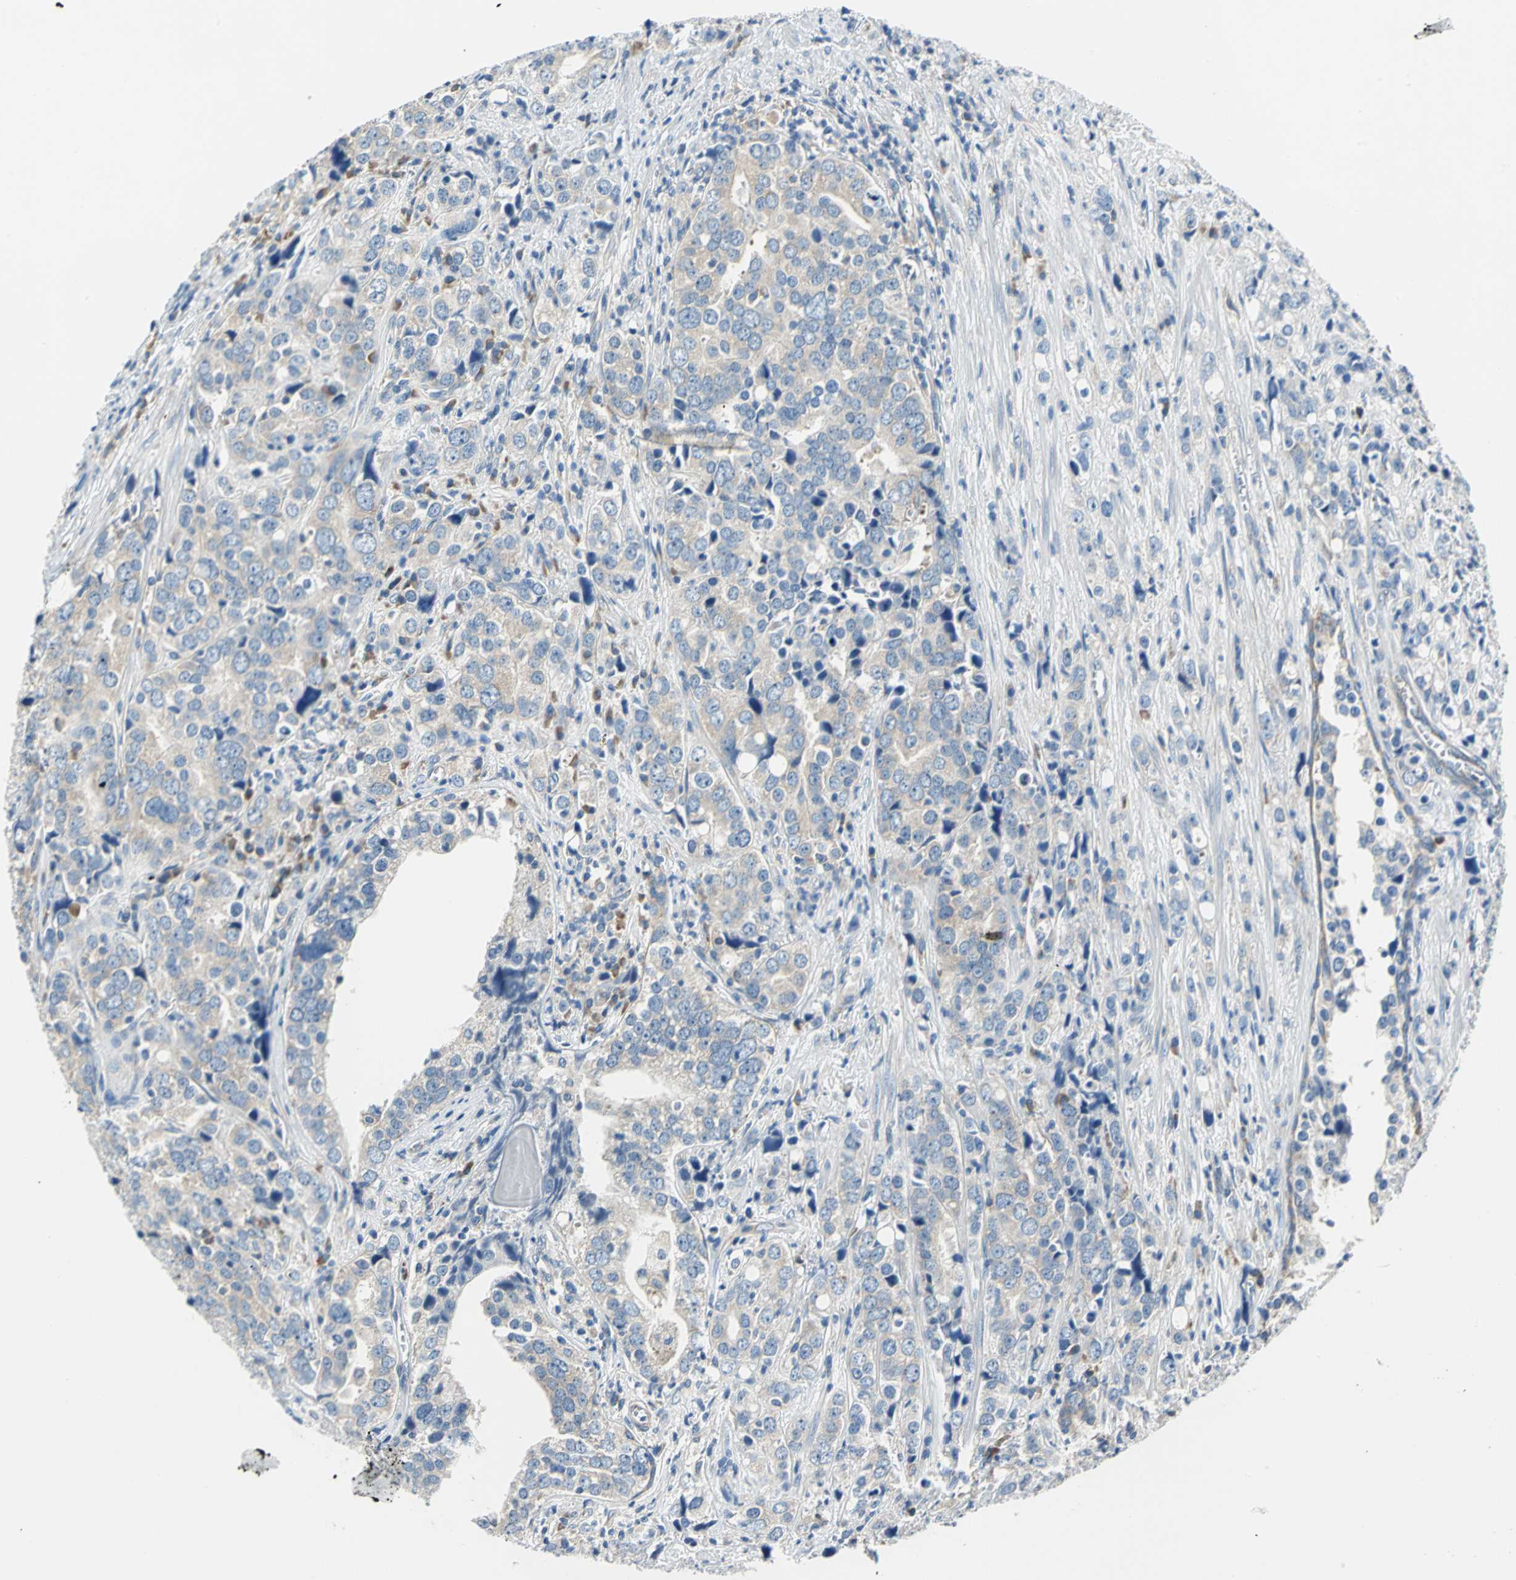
{"staining": {"intensity": "weak", "quantity": "25%-75%", "location": "cytoplasmic/membranous"}, "tissue": "prostate cancer", "cell_type": "Tumor cells", "image_type": "cancer", "snomed": [{"axis": "morphology", "description": "Adenocarcinoma, High grade"}, {"axis": "topography", "description": "Prostate"}], "caption": "A high-resolution histopathology image shows IHC staining of prostate adenocarcinoma (high-grade), which demonstrates weak cytoplasmic/membranous positivity in about 25%-75% of tumor cells.", "gene": "TRIM25", "patient": {"sex": "male", "age": 71}}